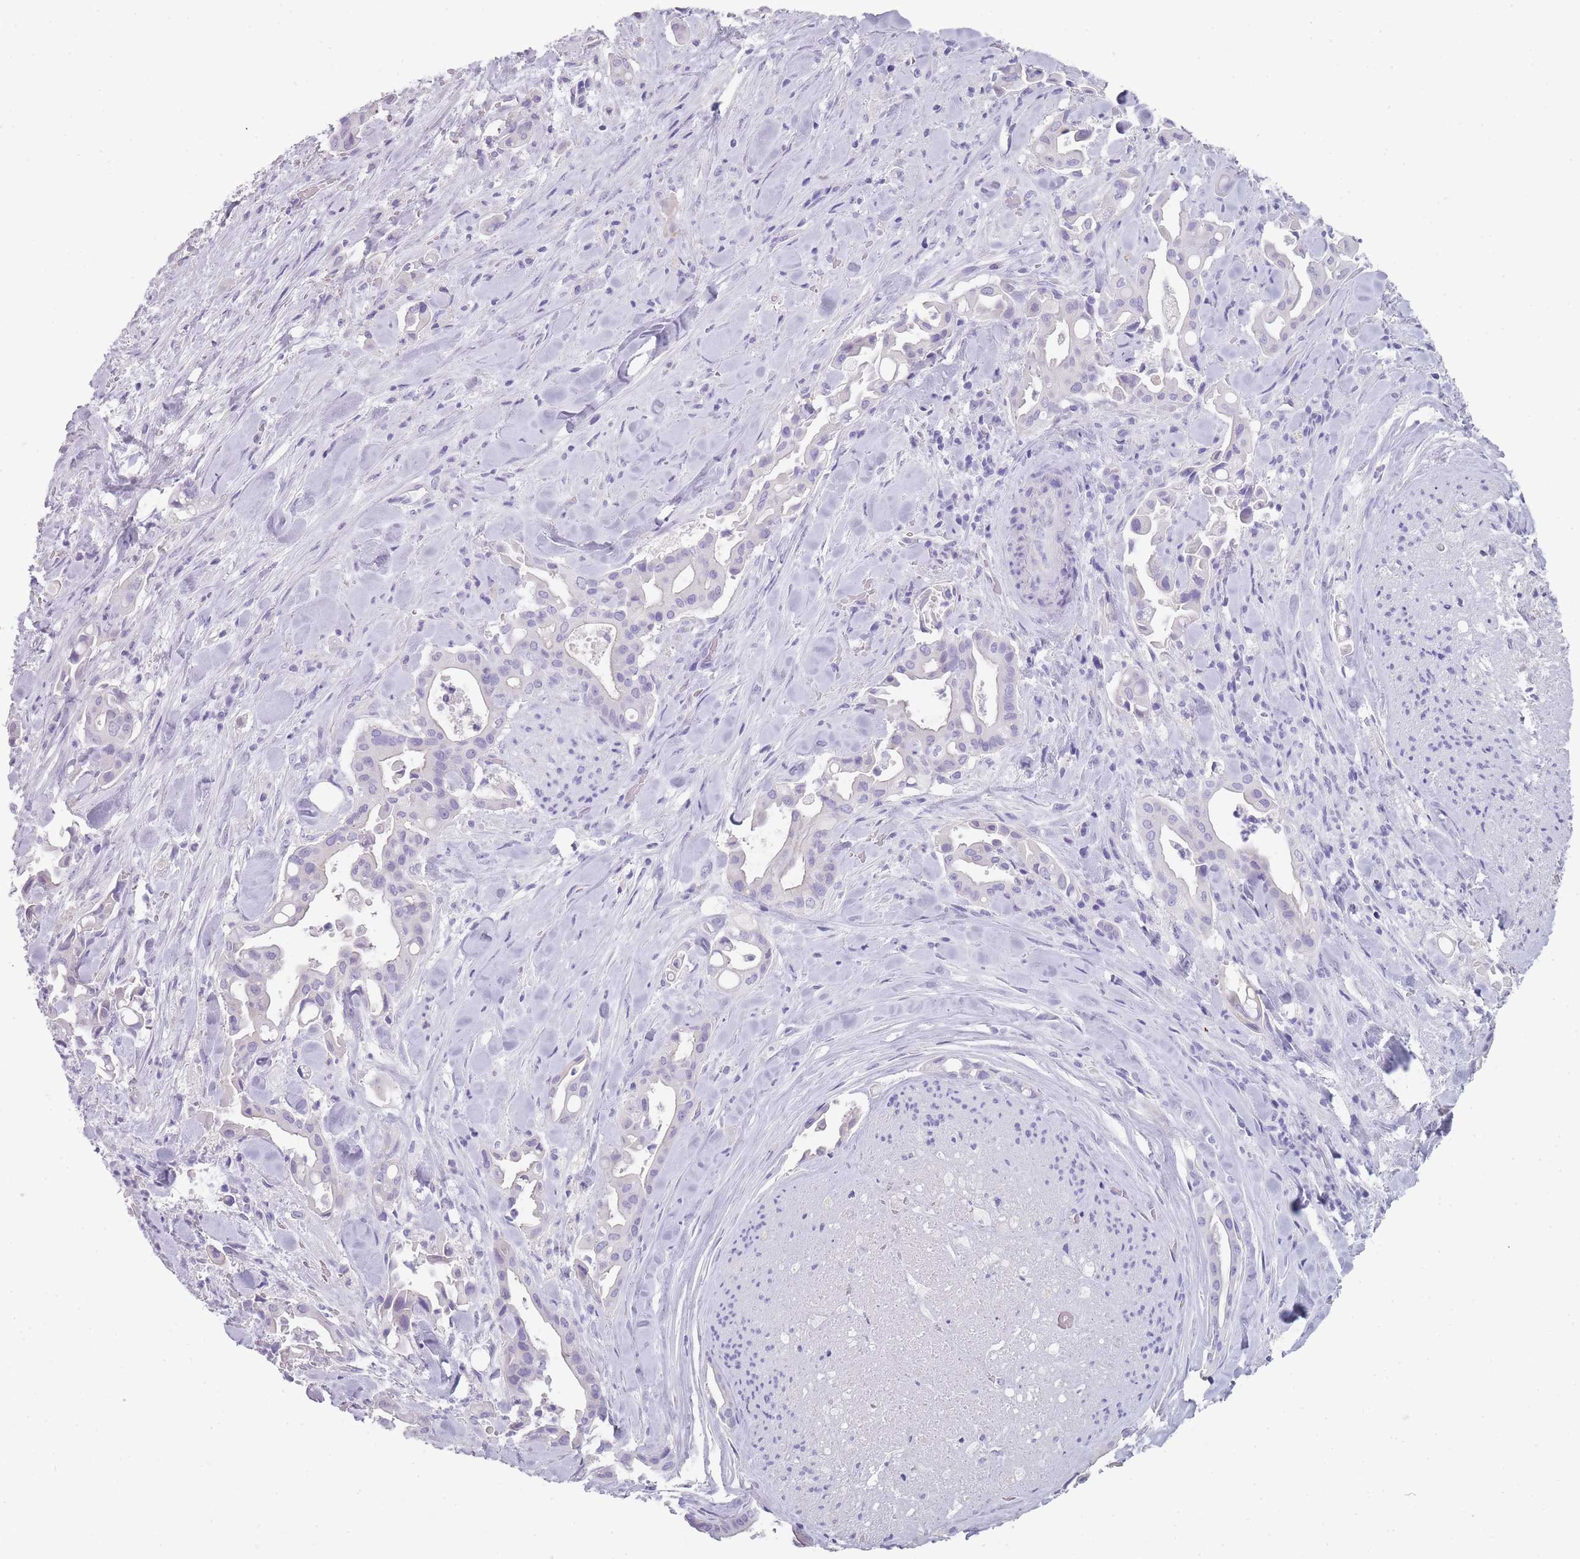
{"staining": {"intensity": "negative", "quantity": "none", "location": "none"}, "tissue": "liver cancer", "cell_type": "Tumor cells", "image_type": "cancer", "snomed": [{"axis": "morphology", "description": "Cholangiocarcinoma"}, {"axis": "topography", "description": "Liver"}], "caption": "DAB immunohistochemical staining of liver cancer demonstrates no significant staining in tumor cells.", "gene": "TCP11", "patient": {"sex": "female", "age": 68}}